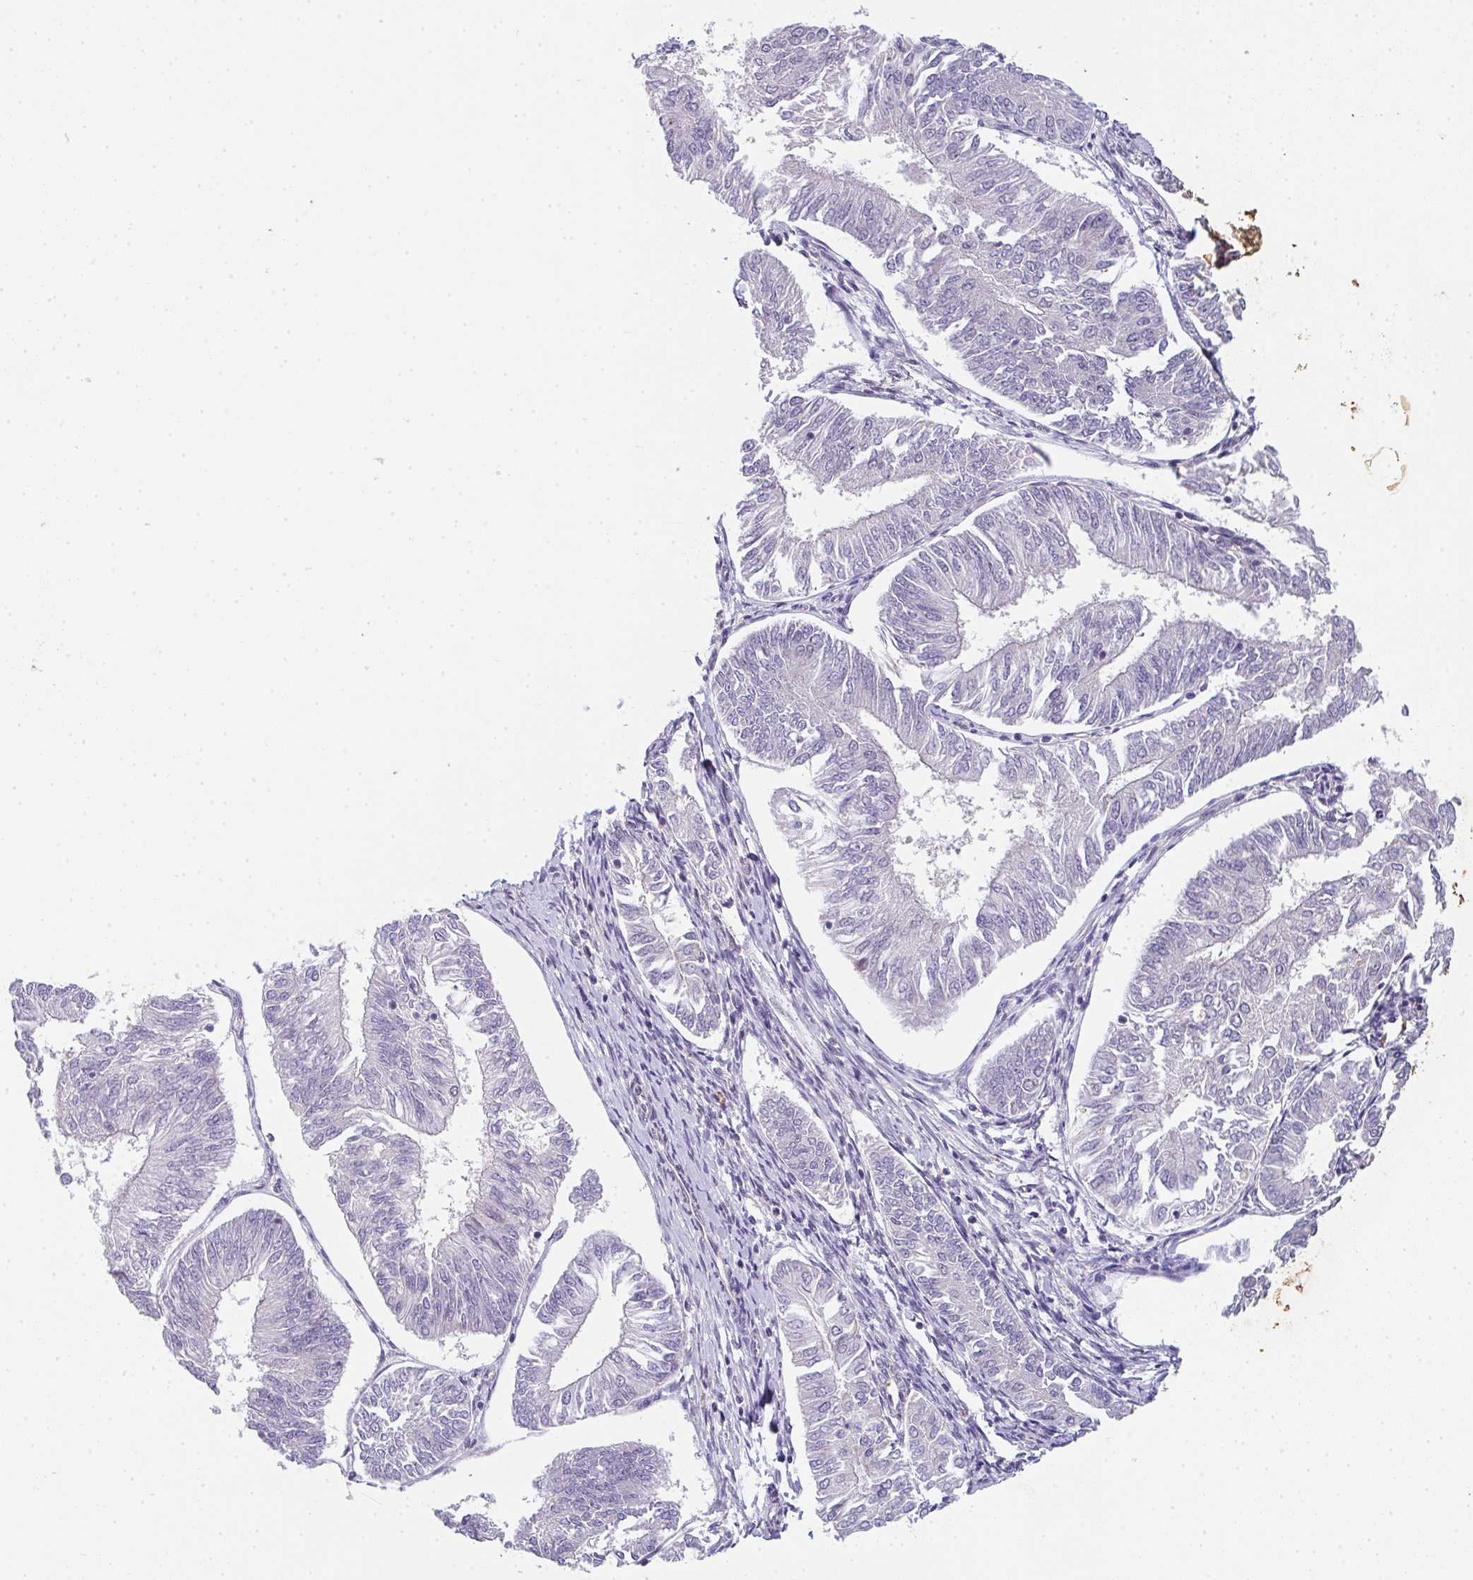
{"staining": {"intensity": "negative", "quantity": "none", "location": "none"}, "tissue": "endometrial cancer", "cell_type": "Tumor cells", "image_type": "cancer", "snomed": [{"axis": "morphology", "description": "Adenocarcinoma, NOS"}, {"axis": "topography", "description": "Endometrium"}], "caption": "The histopathology image reveals no staining of tumor cells in adenocarcinoma (endometrial). (DAB immunohistochemistry with hematoxylin counter stain).", "gene": "TNFRSF10A", "patient": {"sex": "female", "age": 58}}